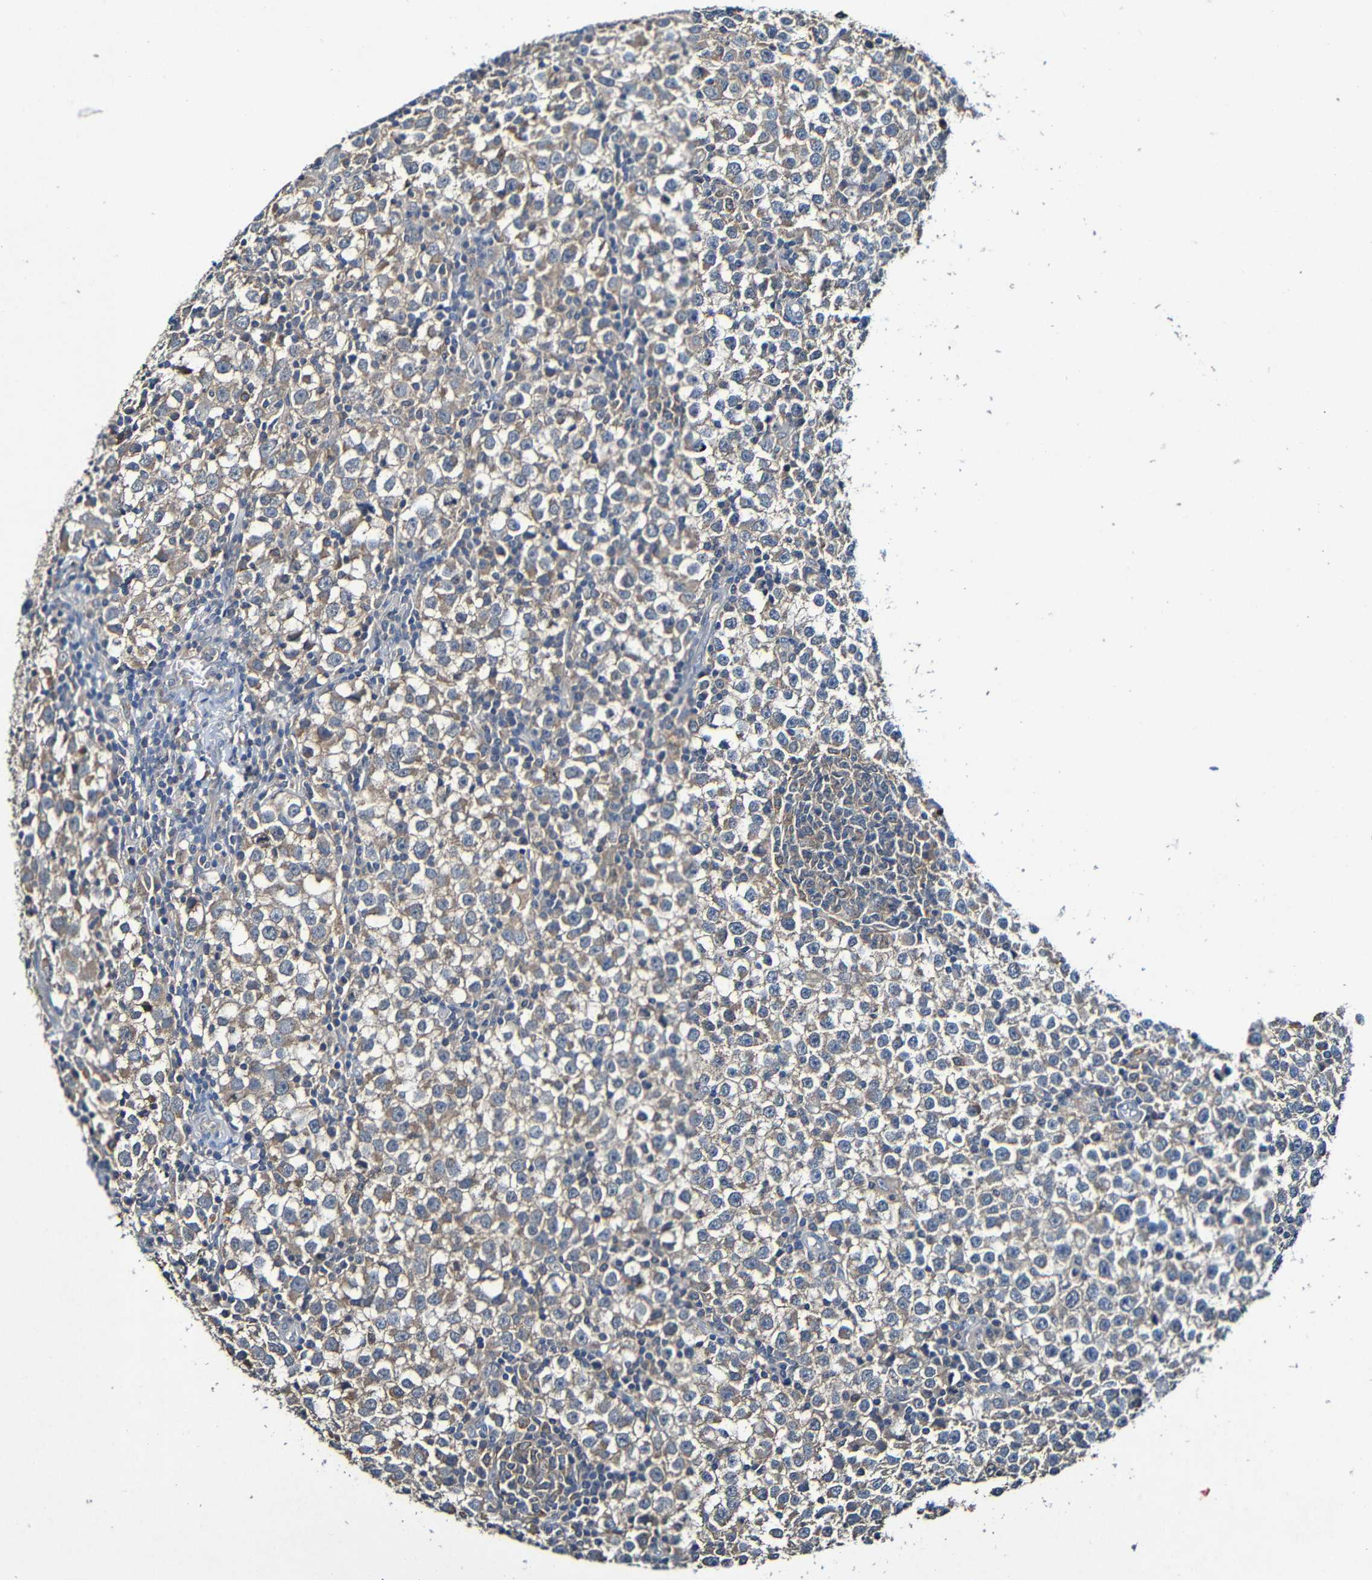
{"staining": {"intensity": "weak", "quantity": "25%-75%", "location": "cytoplasmic/membranous"}, "tissue": "testis cancer", "cell_type": "Tumor cells", "image_type": "cancer", "snomed": [{"axis": "morphology", "description": "Seminoma, NOS"}, {"axis": "topography", "description": "Testis"}], "caption": "Testis cancer stained with immunohistochemistry shows weak cytoplasmic/membranous staining in approximately 25%-75% of tumor cells.", "gene": "LRRC70", "patient": {"sex": "male", "age": 65}}